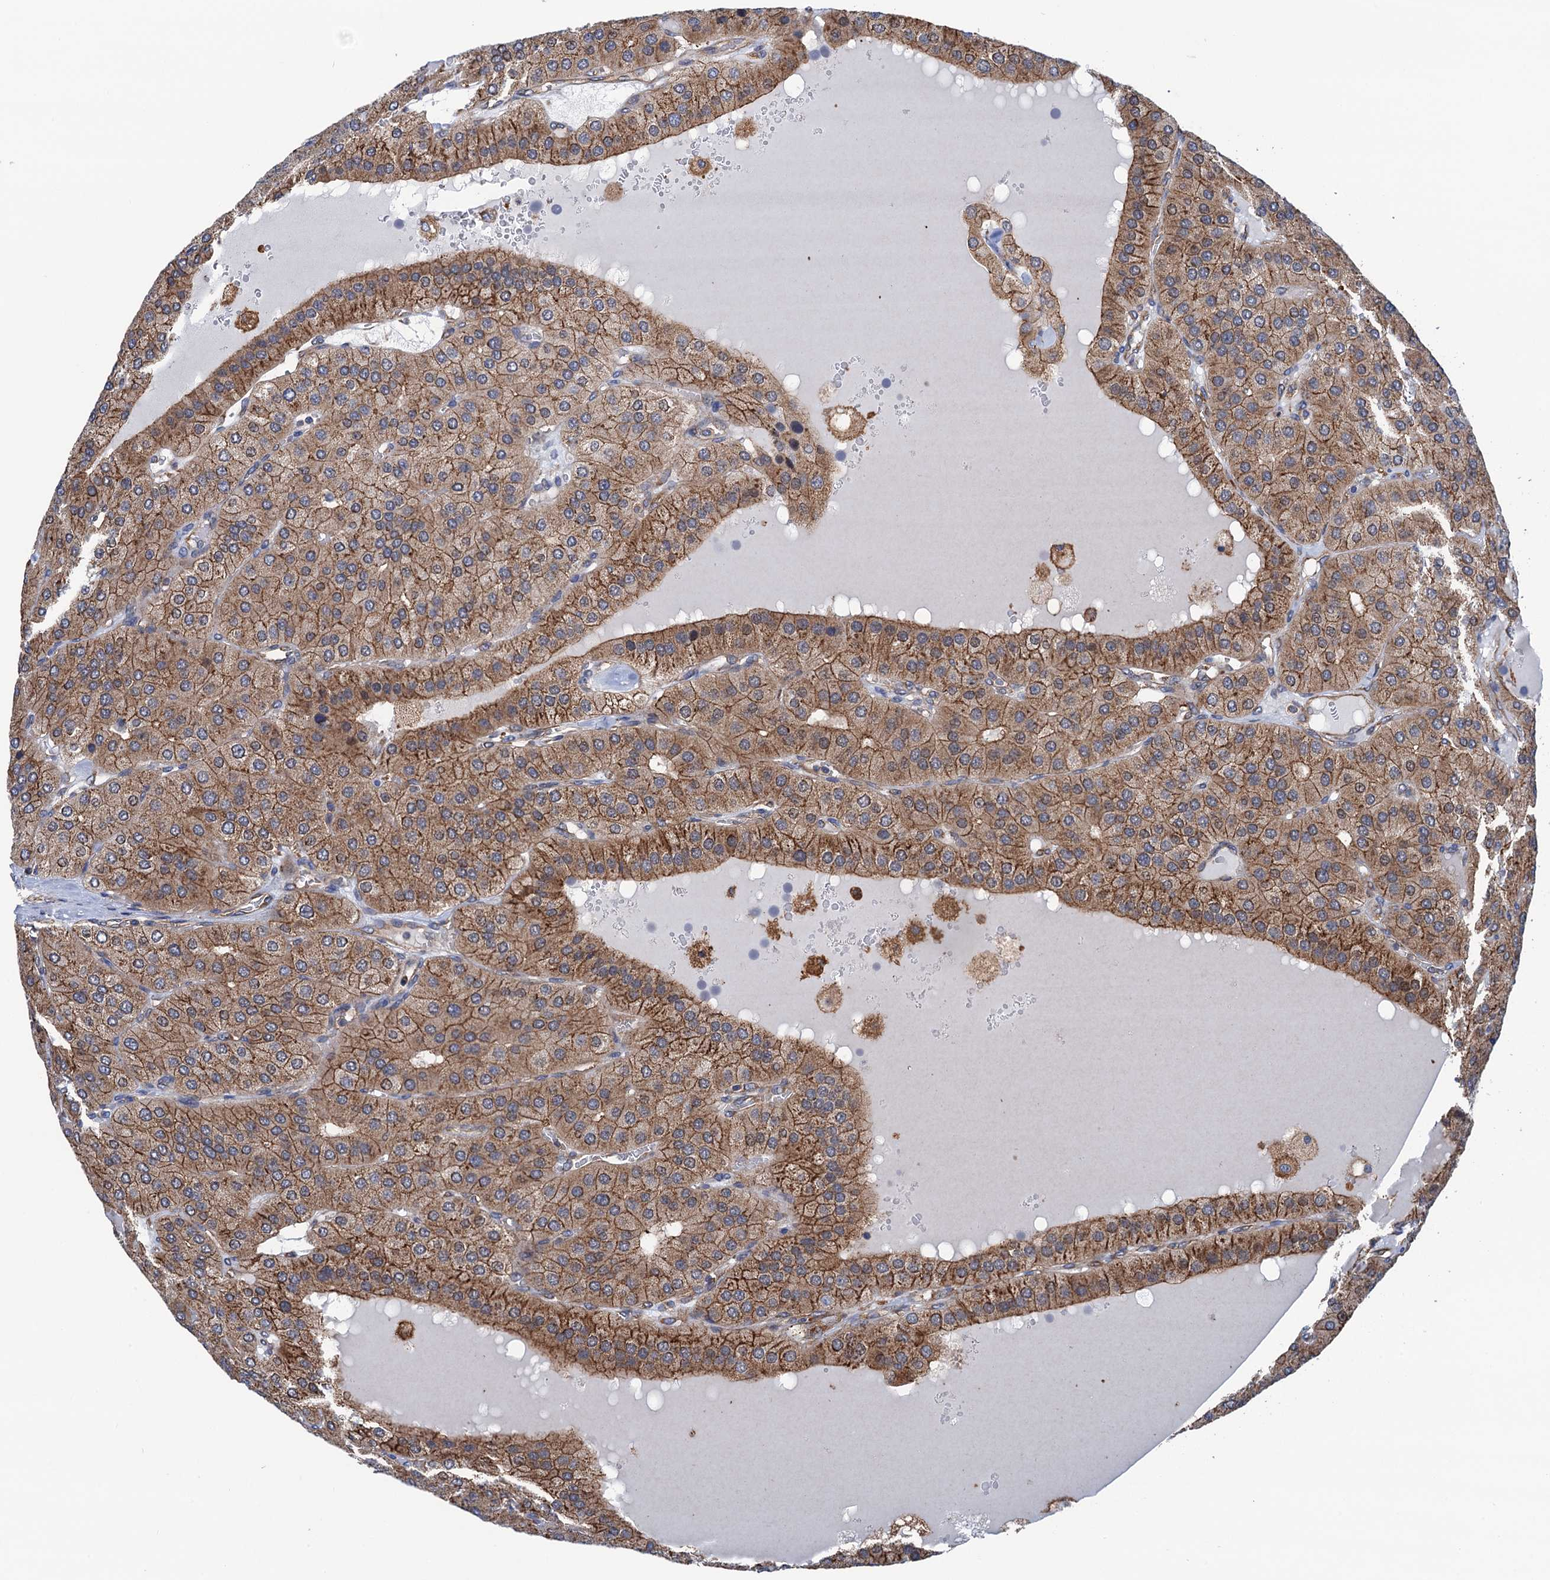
{"staining": {"intensity": "moderate", "quantity": ">75%", "location": "cytoplasmic/membranous"}, "tissue": "parathyroid gland", "cell_type": "Glandular cells", "image_type": "normal", "snomed": [{"axis": "morphology", "description": "Normal tissue, NOS"}, {"axis": "morphology", "description": "Adenoma, NOS"}, {"axis": "topography", "description": "Parathyroid gland"}], "caption": "Glandular cells display medium levels of moderate cytoplasmic/membranous staining in about >75% of cells in benign parathyroid gland.", "gene": "SLC12A7", "patient": {"sex": "female", "age": 86}}